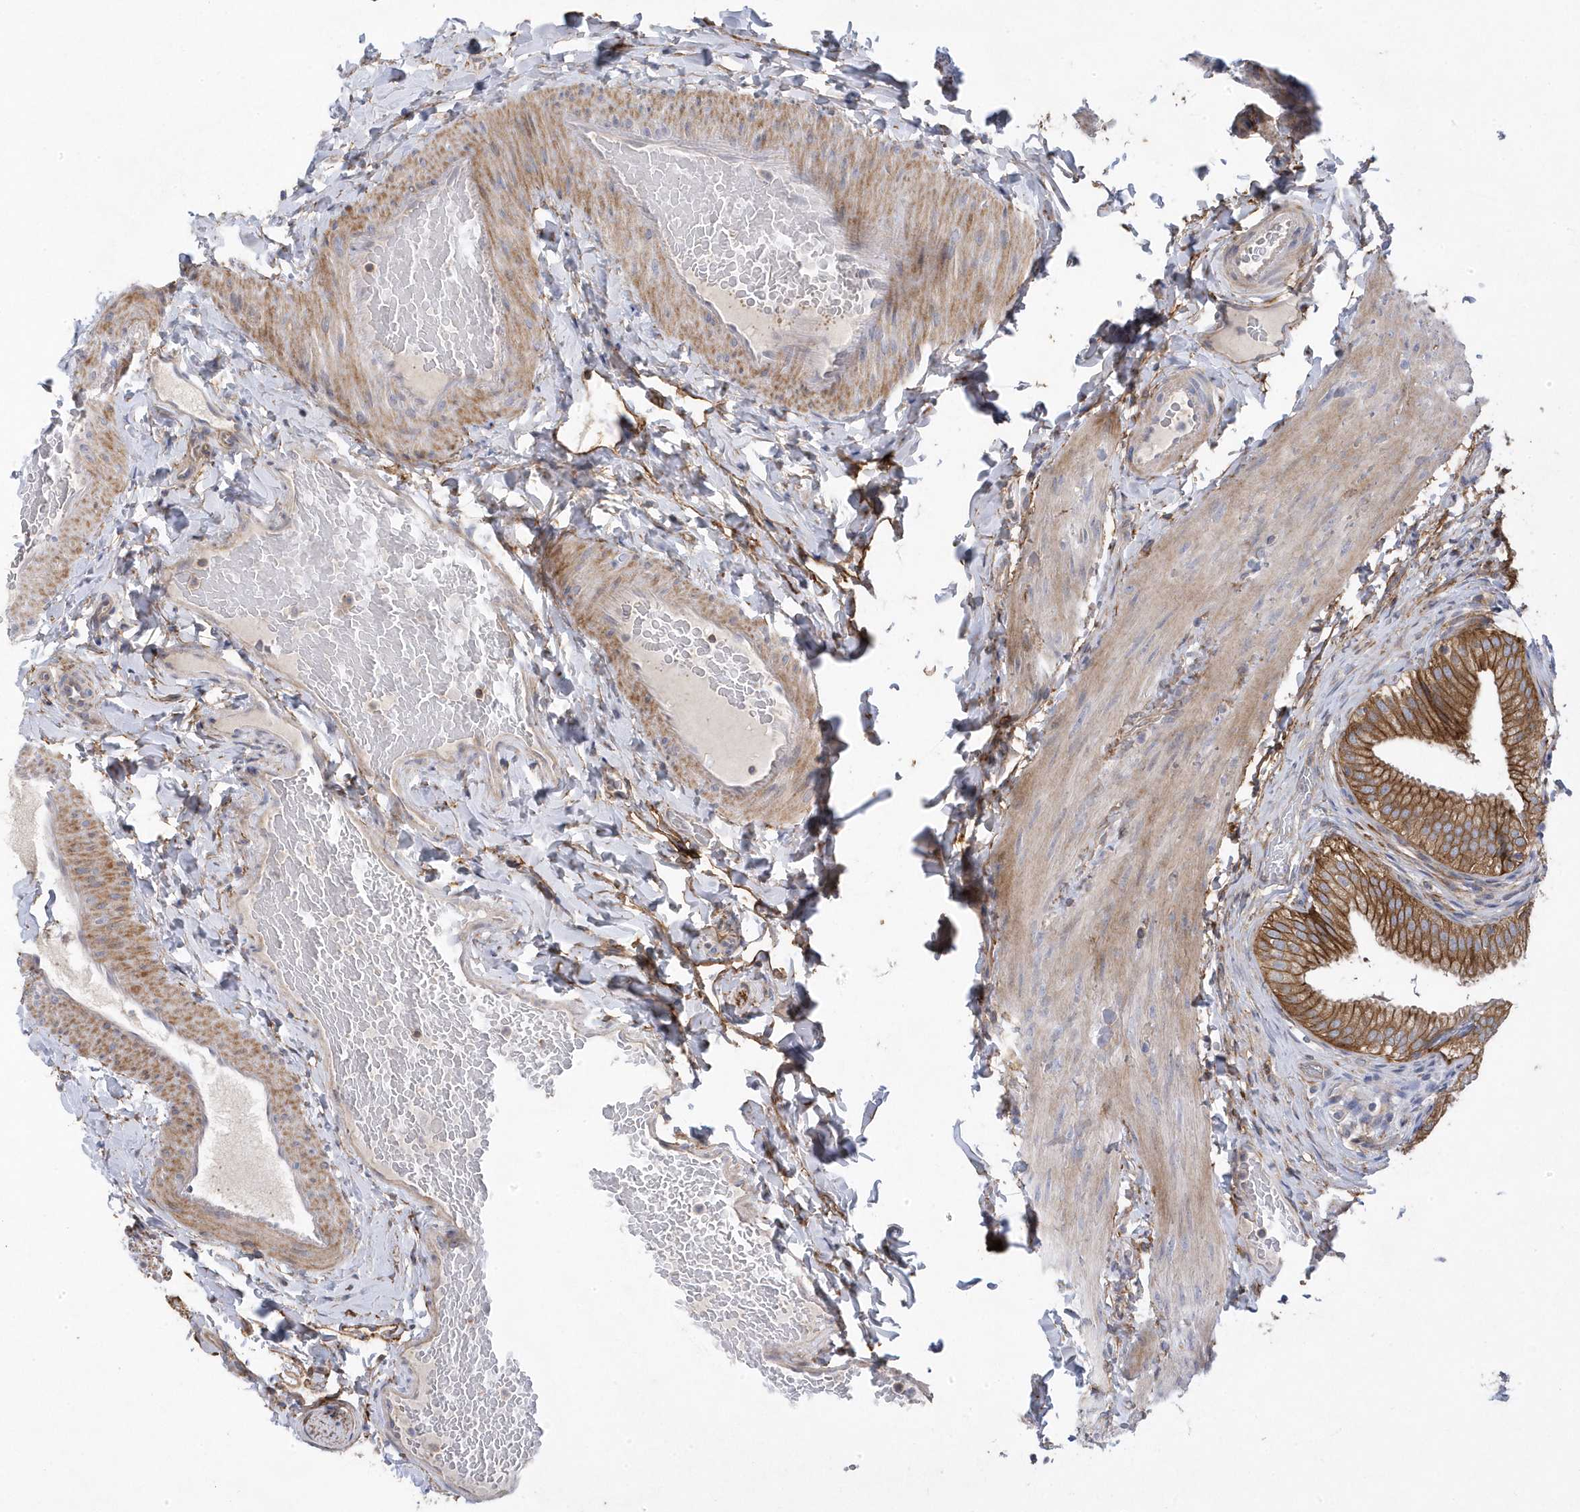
{"staining": {"intensity": "strong", "quantity": ">75%", "location": "cytoplasmic/membranous"}, "tissue": "gallbladder", "cell_type": "Glandular cells", "image_type": "normal", "snomed": [{"axis": "morphology", "description": "Normal tissue, NOS"}, {"axis": "topography", "description": "Gallbladder"}], "caption": "Strong cytoplasmic/membranous expression for a protein is present in about >75% of glandular cells of unremarkable gallbladder using IHC.", "gene": "ANAPC1", "patient": {"sex": "female", "age": 30}}